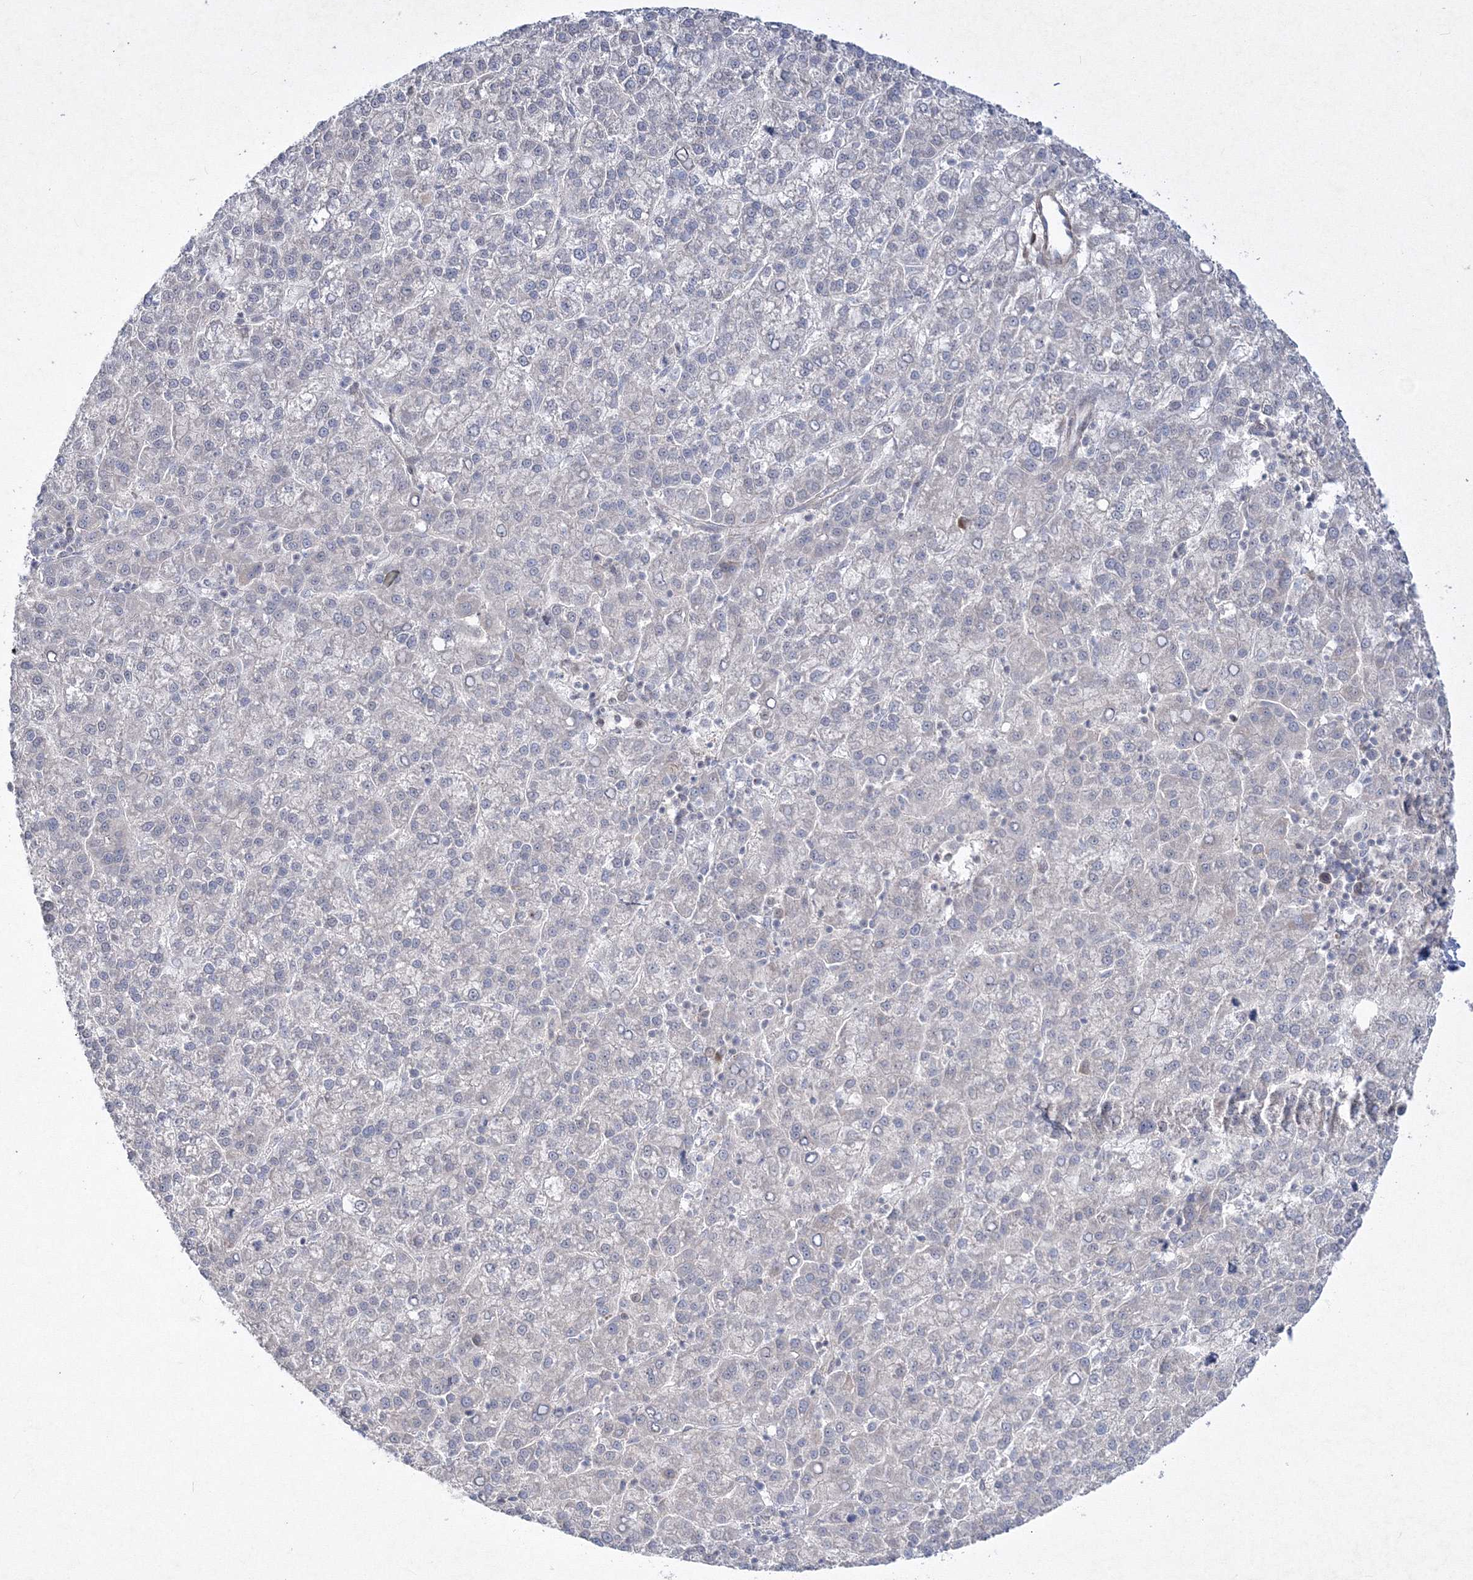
{"staining": {"intensity": "negative", "quantity": "none", "location": "none"}, "tissue": "liver cancer", "cell_type": "Tumor cells", "image_type": "cancer", "snomed": [{"axis": "morphology", "description": "Carcinoma, Hepatocellular, NOS"}, {"axis": "topography", "description": "Liver"}], "caption": "This is an immunohistochemistry (IHC) micrograph of human liver hepatocellular carcinoma. There is no positivity in tumor cells.", "gene": "IPMK", "patient": {"sex": "female", "age": 58}}